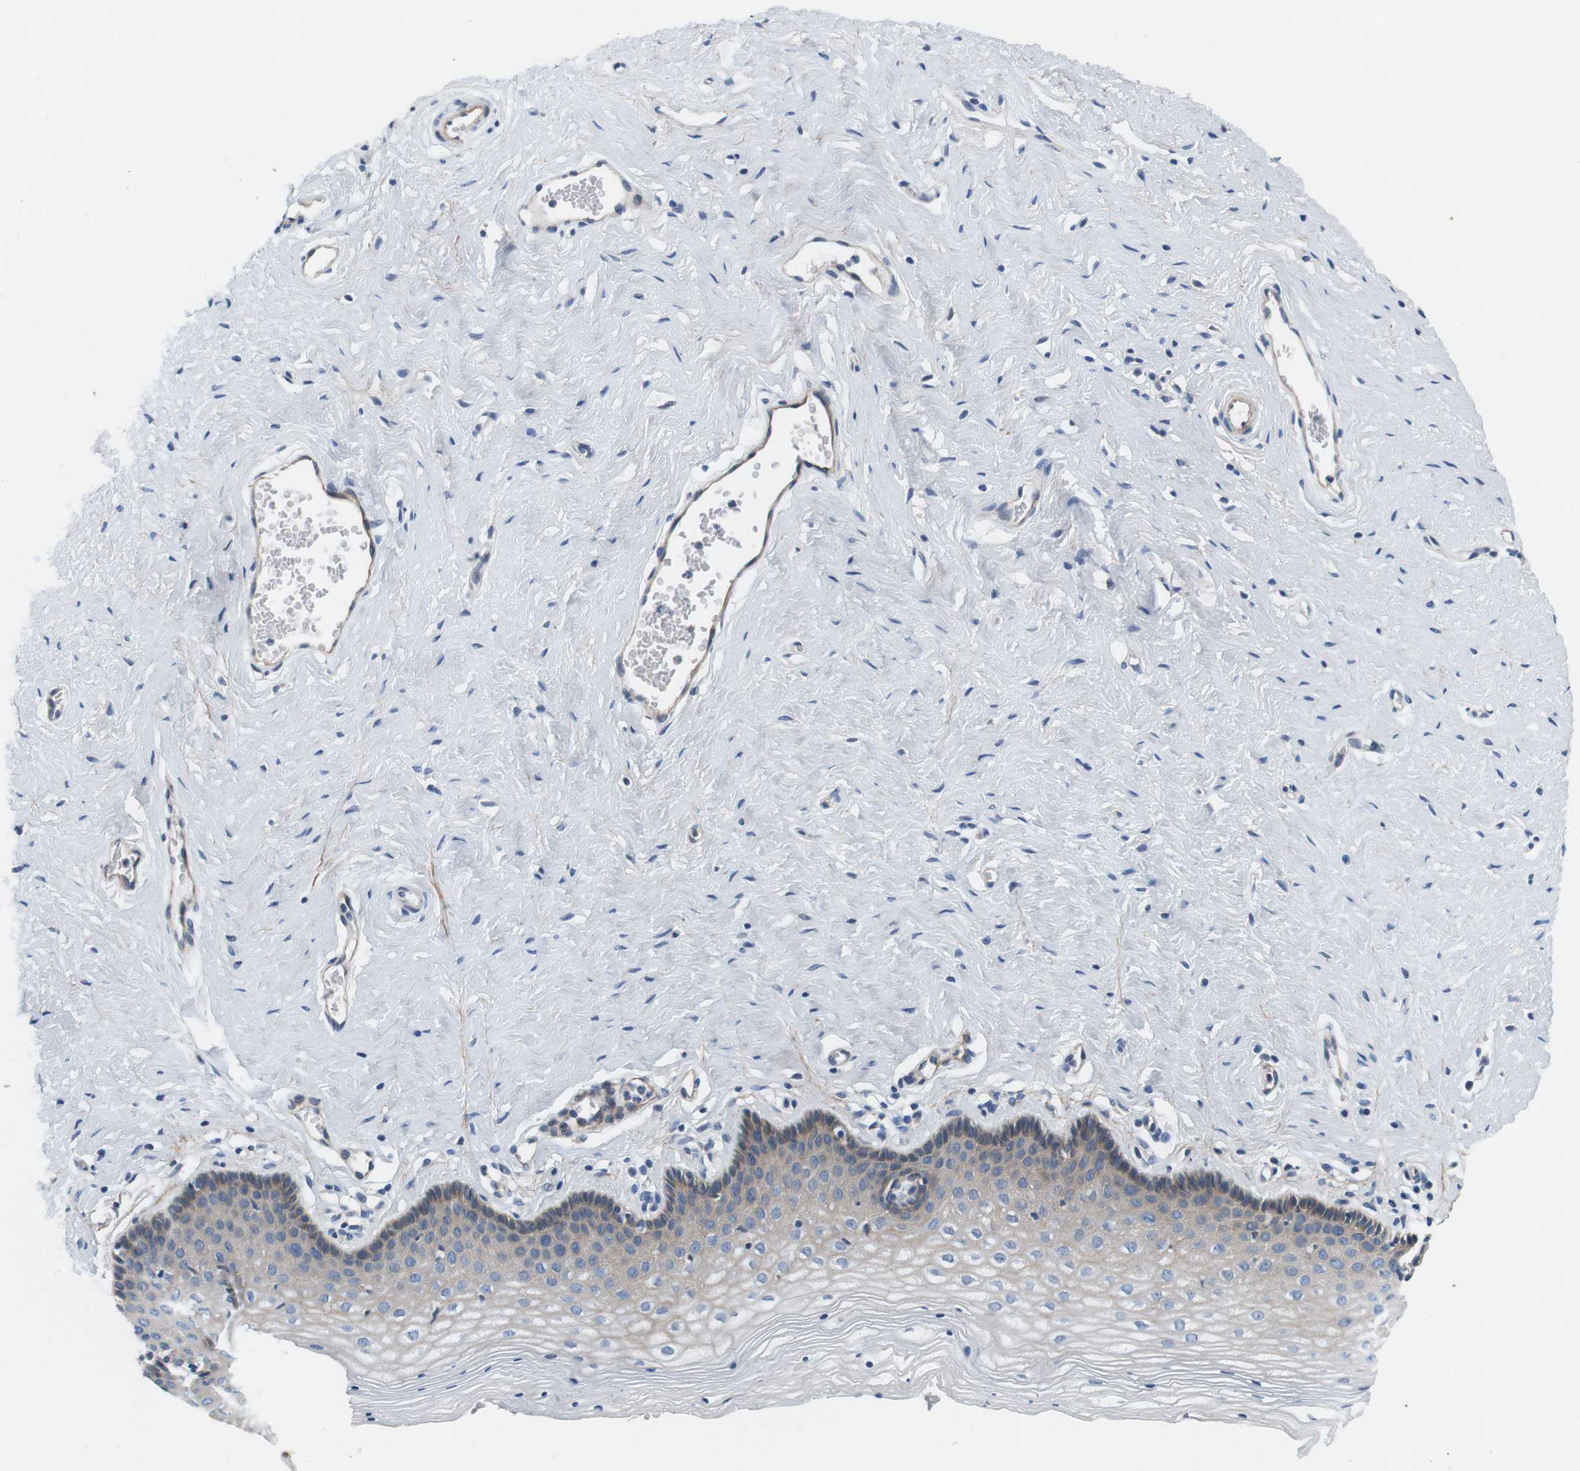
{"staining": {"intensity": "weak", "quantity": "<25%", "location": "cytoplasmic/membranous"}, "tissue": "vagina", "cell_type": "Squamous epithelial cells", "image_type": "normal", "snomed": [{"axis": "morphology", "description": "Normal tissue, NOS"}, {"axis": "topography", "description": "Vagina"}], "caption": "Immunohistochemistry of normal human vagina exhibits no positivity in squamous epithelial cells.", "gene": "SLC30A1", "patient": {"sex": "female", "age": 32}}